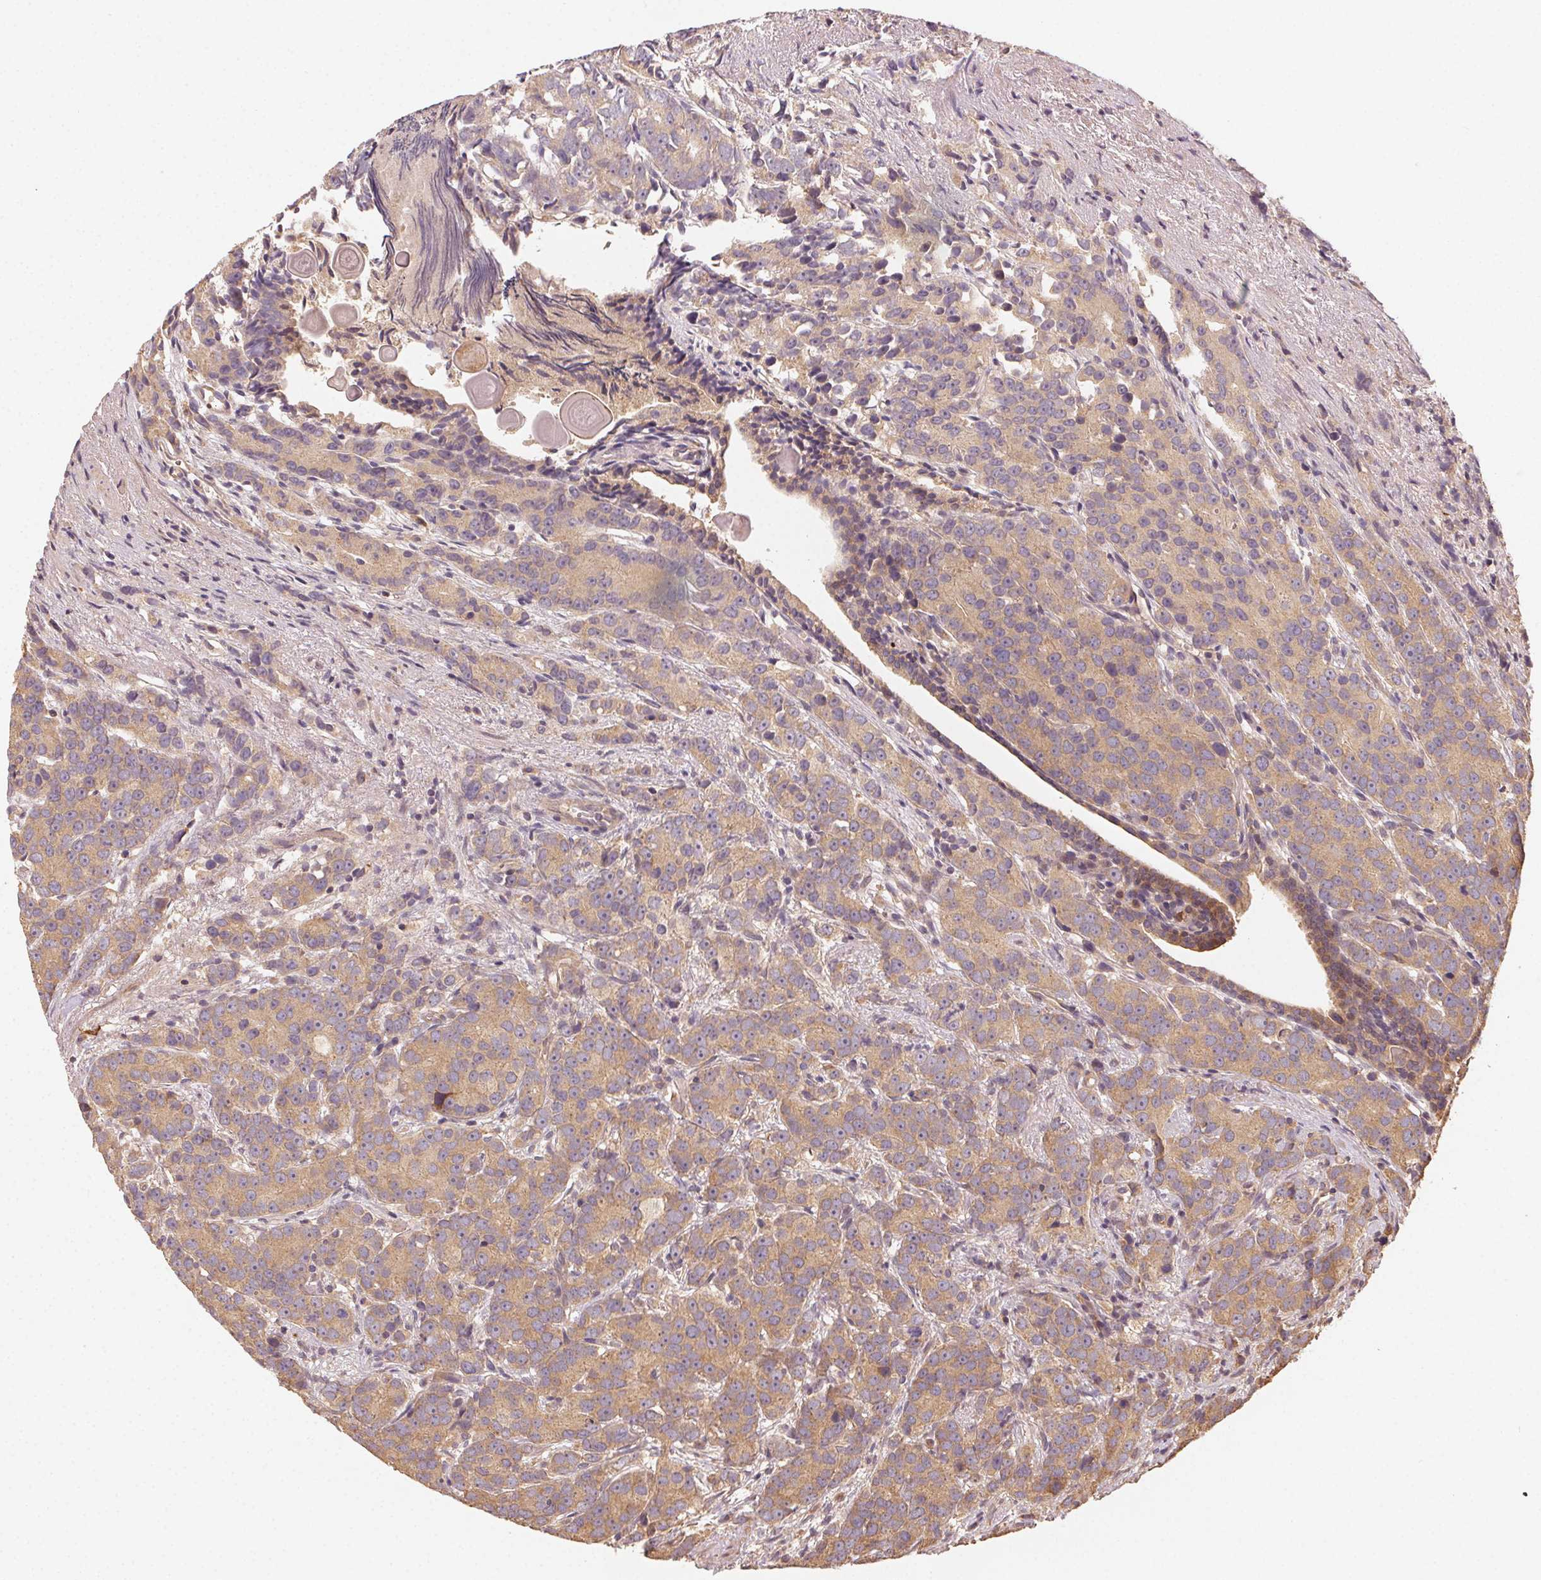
{"staining": {"intensity": "weak", "quantity": ">75%", "location": "cytoplasmic/membranous"}, "tissue": "prostate cancer", "cell_type": "Tumor cells", "image_type": "cancer", "snomed": [{"axis": "morphology", "description": "Adenocarcinoma, High grade"}, {"axis": "topography", "description": "Prostate"}], "caption": "This image shows IHC staining of human prostate cancer (adenocarcinoma (high-grade)), with low weak cytoplasmic/membranous staining in approximately >75% of tumor cells.", "gene": "RALA", "patient": {"sex": "male", "age": 90}}